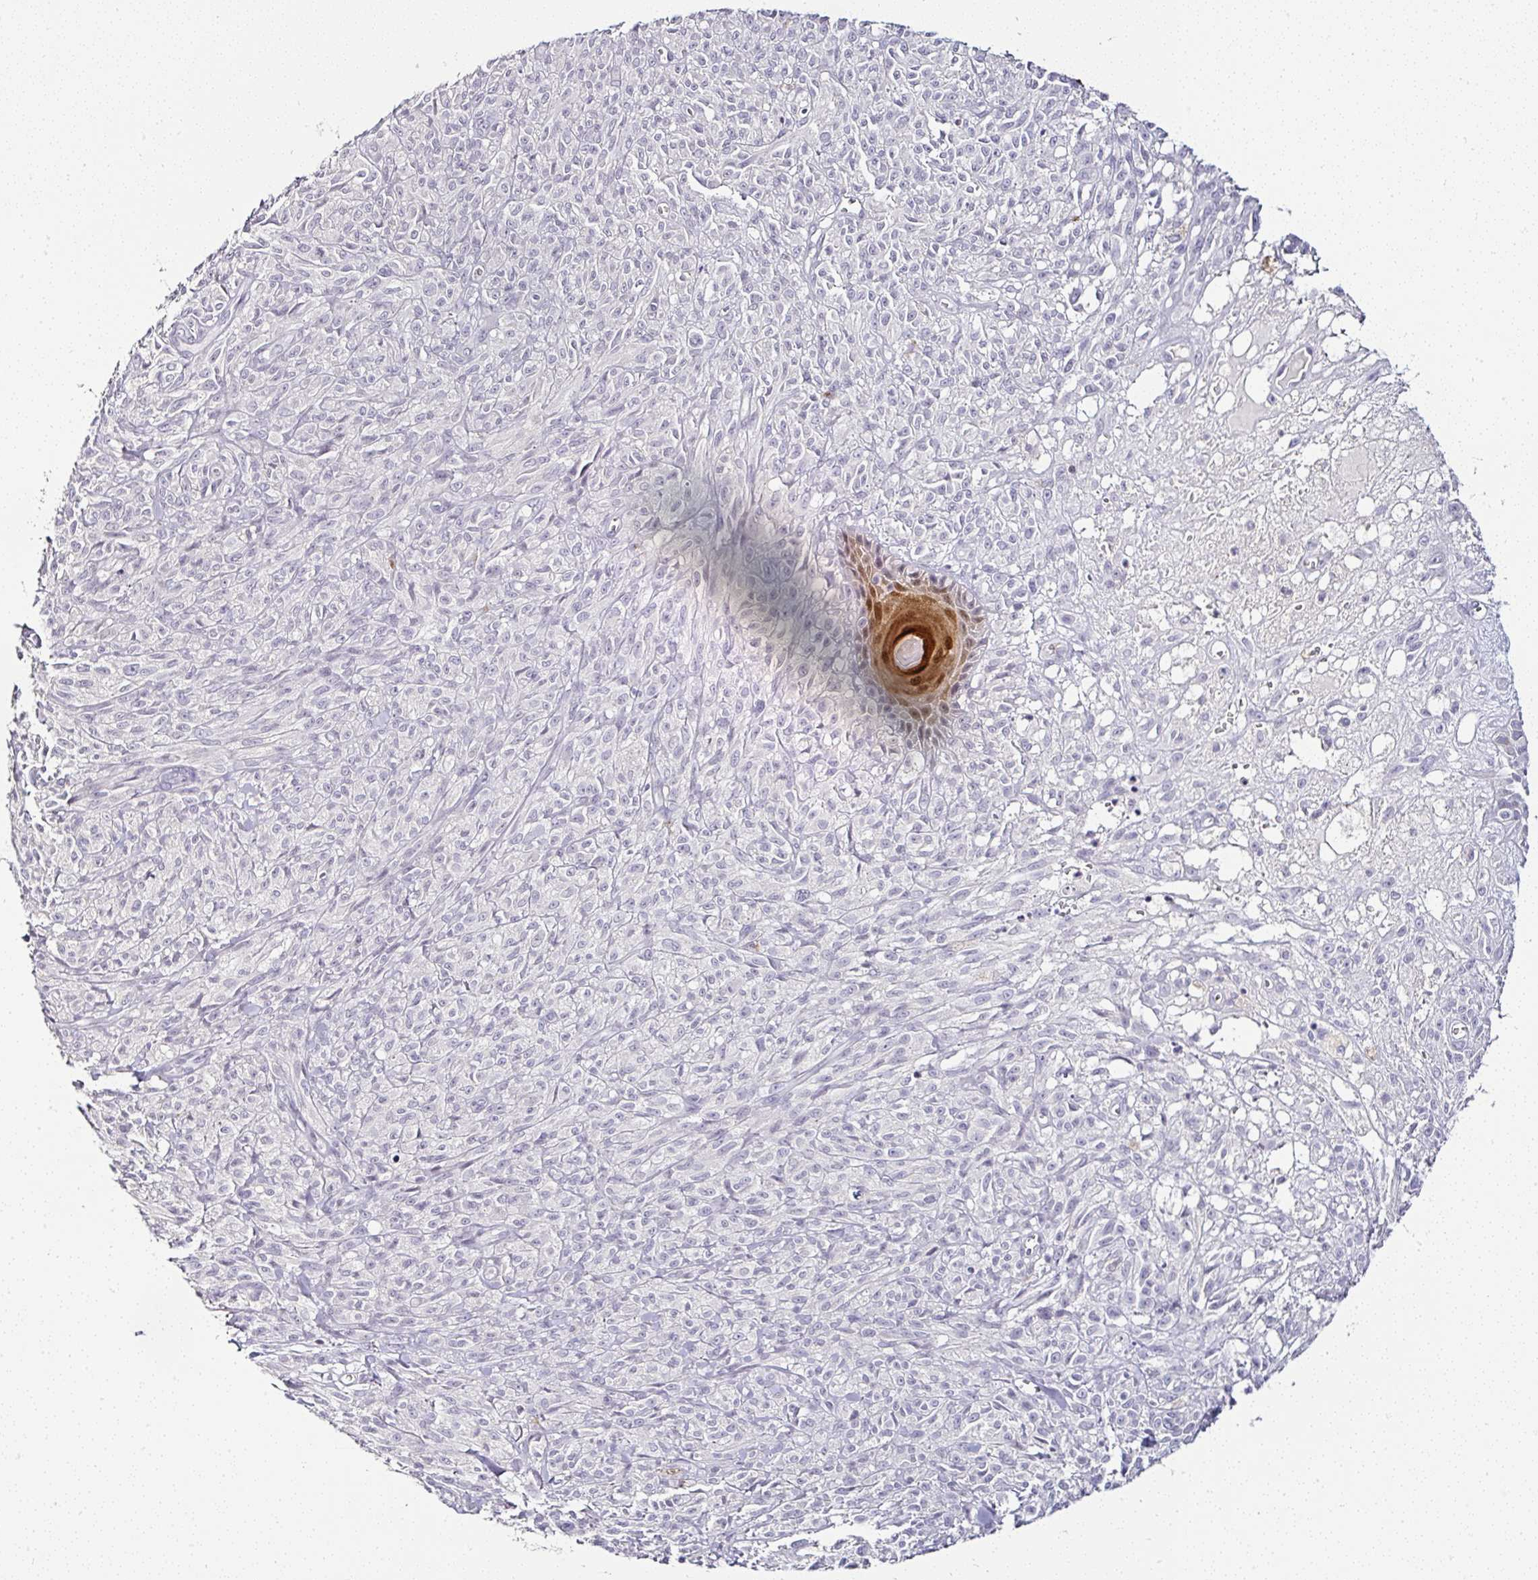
{"staining": {"intensity": "negative", "quantity": "none", "location": "none"}, "tissue": "melanoma", "cell_type": "Tumor cells", "image_type": "cancer", "snomed": [{"axis": "morphology", "description": "Malignant melanoma, NOS"}, {"axis": "topography", "description": "Skin of upper arm"}], "caption": "Malignant melanoma was stained to show a protein in brown. There is no significant expression in tumor cells. Nuclei are stained in blue.", "gene": "SERPINB3", "patient": {"sex": "female", "age": 65}}